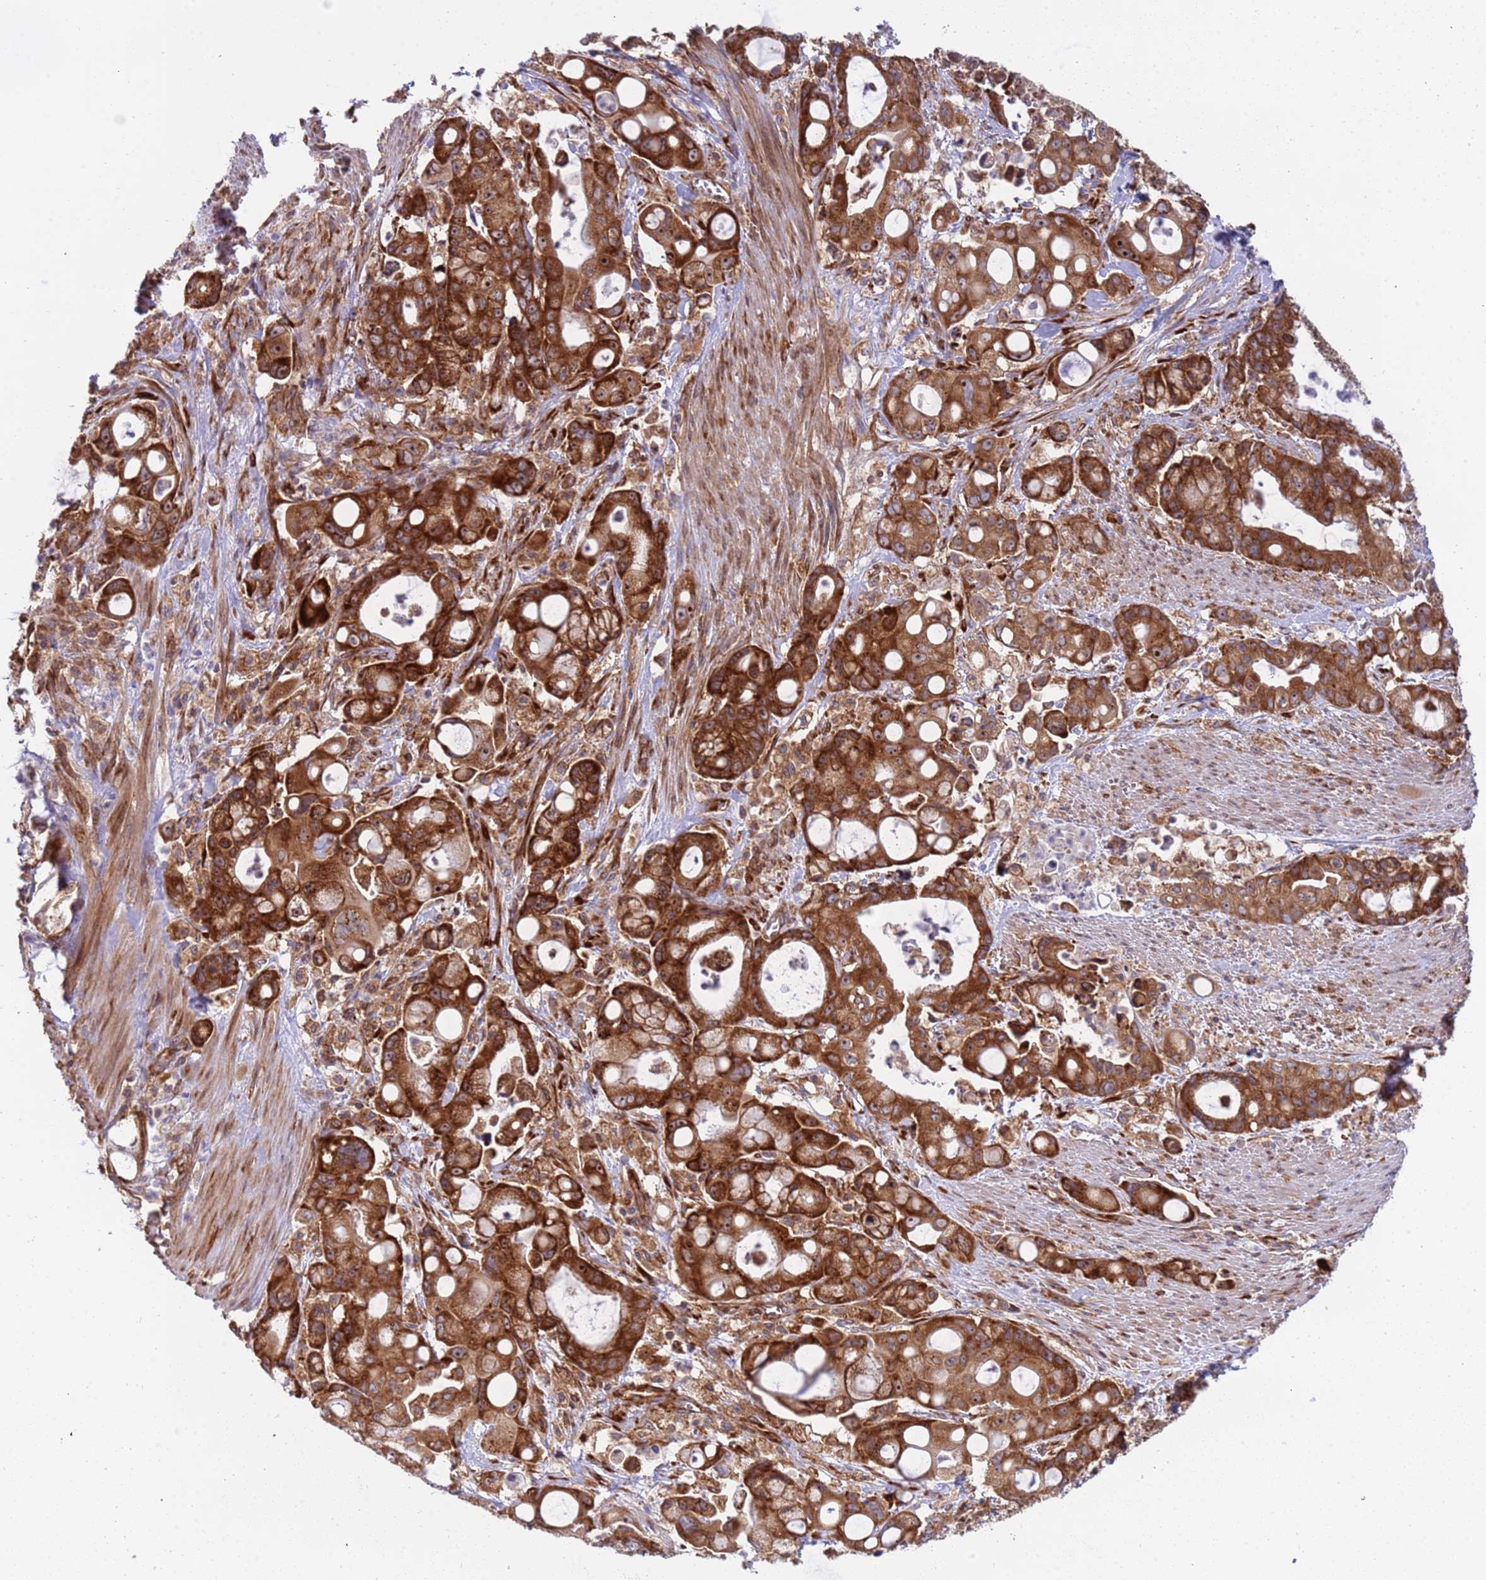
{"staining": {"intensity": "strong", "quantity": ">75%", "location": "cytoplasmic/membranous,nuclear"}, "tissue": "pancreatic cancer", "cell_type": "Tumor cells", "image_type": "cancer", "snomed": [{"axis": "morphology", "description": "Adenocarcinoma, NOS"}, {"axis": "topography", "description": "Pancreas"}], "caption": "A high-resolution image shows immunohistochemistry (IHC) staining of pancreatic cancer, which demonstrates strong cytoplasmic/membranous and nuclear positivity in about >75% of tumor cells.", "gene": "RPL36", "patient": {"sex": "male", "age": 68}}